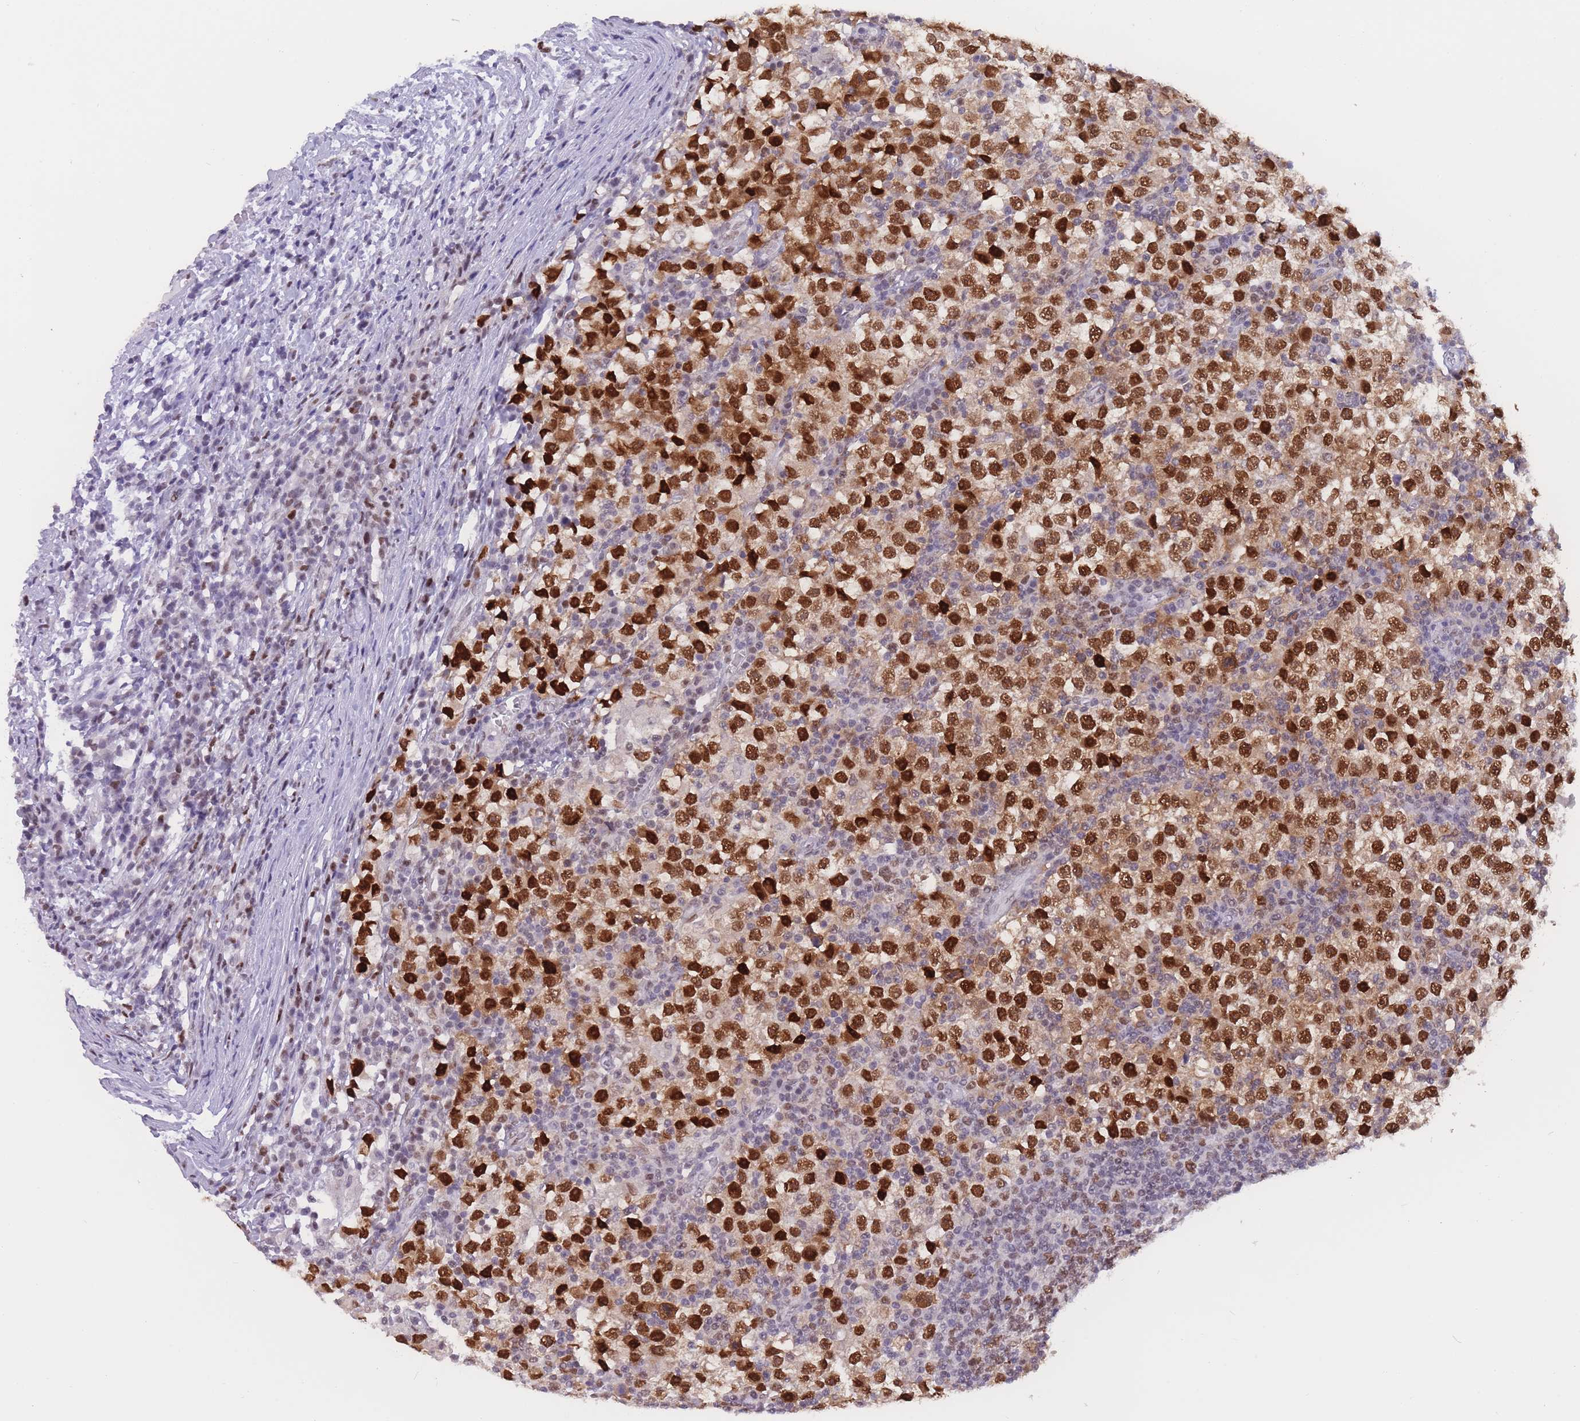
{"staining": {"intensity": "strong", "quantity": ">75%", "location": "nuclear"}, "tissue": "testis cancer", "cell_type": "Tumor cells", "image_type": "cancer", "snomed": [{"axis": "morphology", "description": "Seminoma, NOS"}, {"axis": "topography", "description": "Testis"}], "caption": "This image demonstrates testis seminoma stained with immunohistochemistry to label a protein in brown. The nuclear of tumor cells show strong positivity for the protein. Nuclei are counter-stained blue.", "gene": "NASP", "patient": {"sex": "male", "age": 65}}